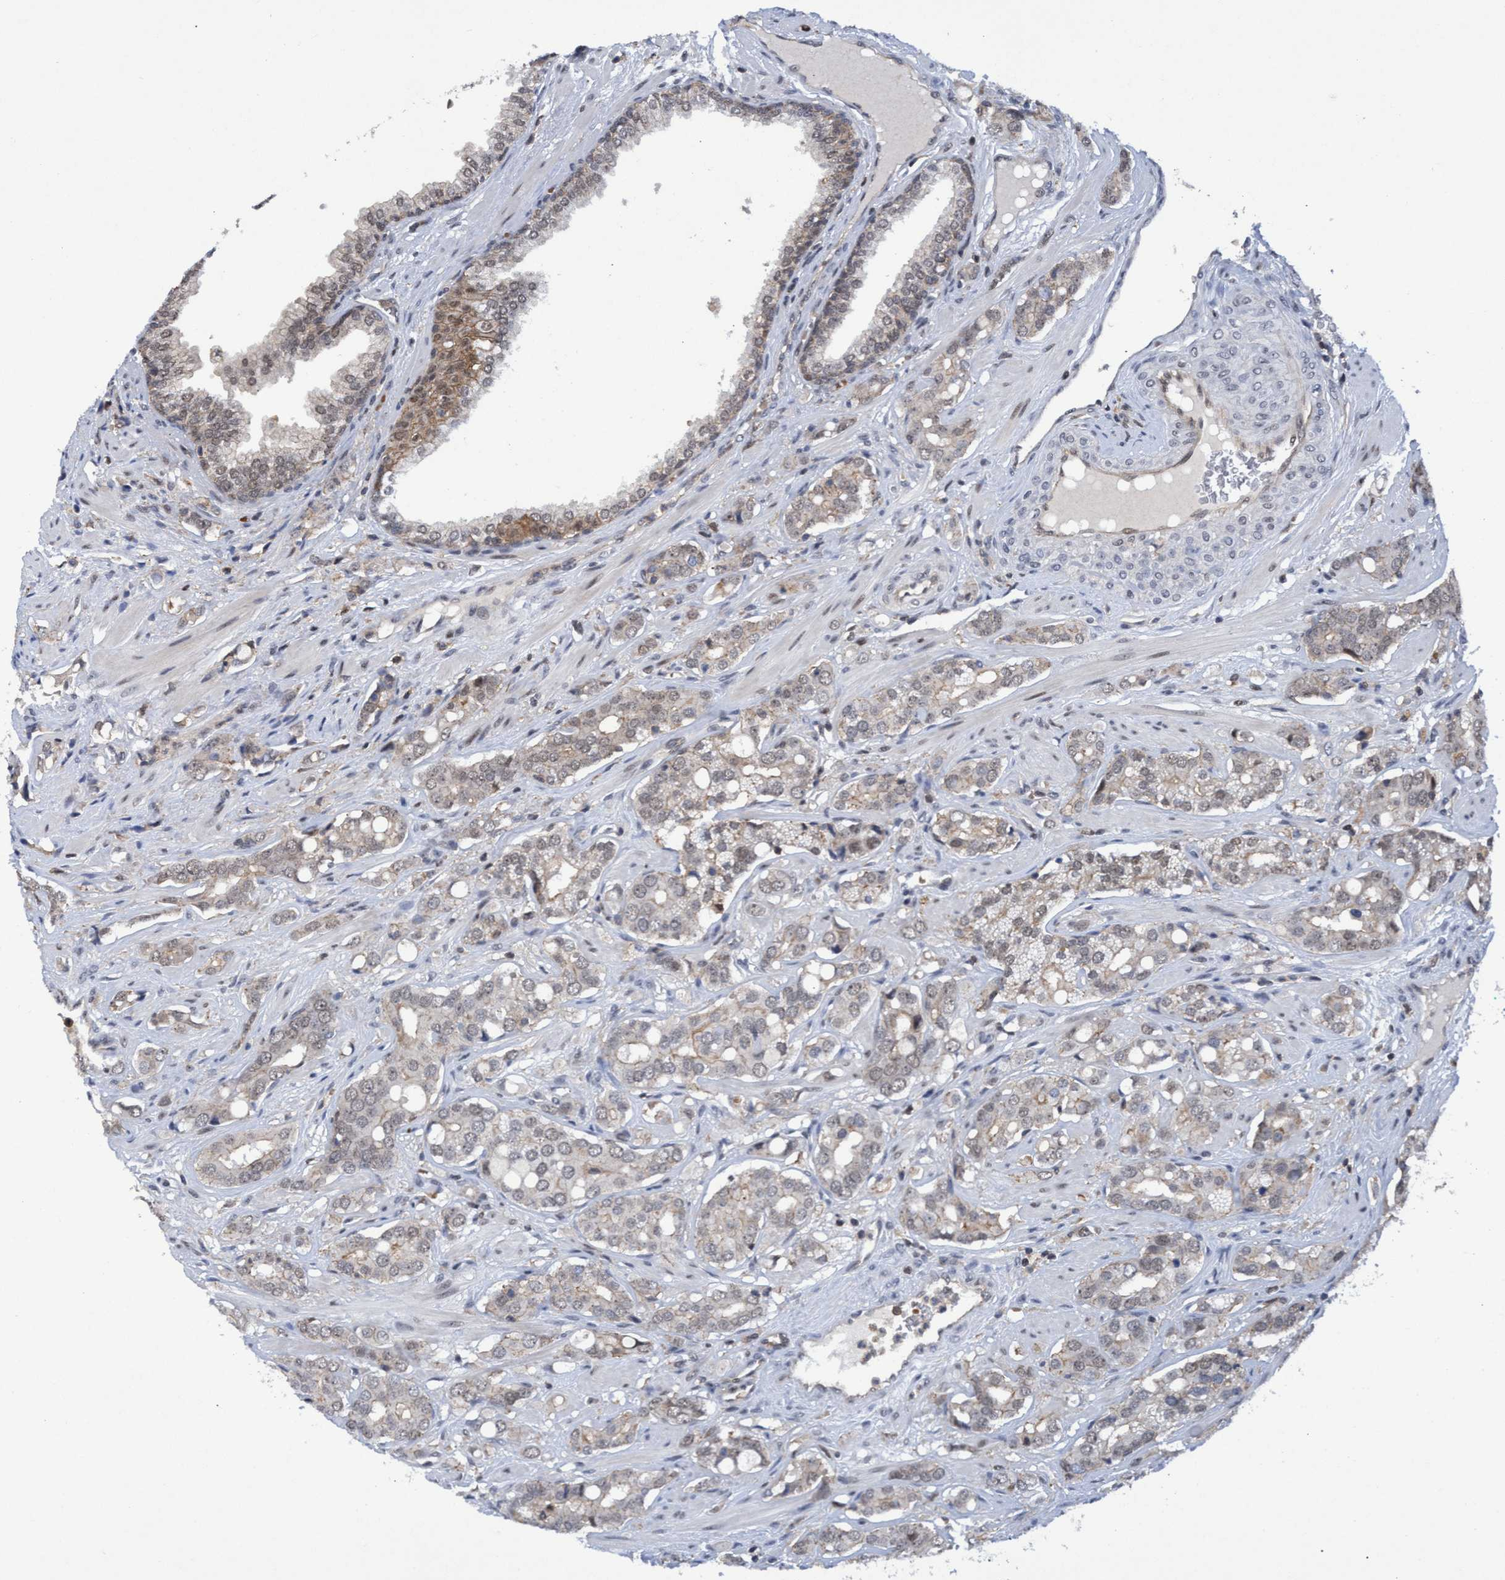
{"staining": {"intensity": "weak", "quantity": "<25%", "location": "cytoplasmic/membranous"}, "tissue": "prostate cancer", "cell_type": "Tumor cells", "image_type": "cancer", "snomed": [{"axis": "morphology", "description": "Adenocarcinoma, High grade"}, {"axis": "topography", "description": "Prostate"}], "caption": "Immunohistochemical staining of human prostate cancer (adenocarcinoma (high-grade)) reveals no significant expression in tumor cells.", "gene": "GTF2F1", "patient": {"sex": "male", "age": 52}}